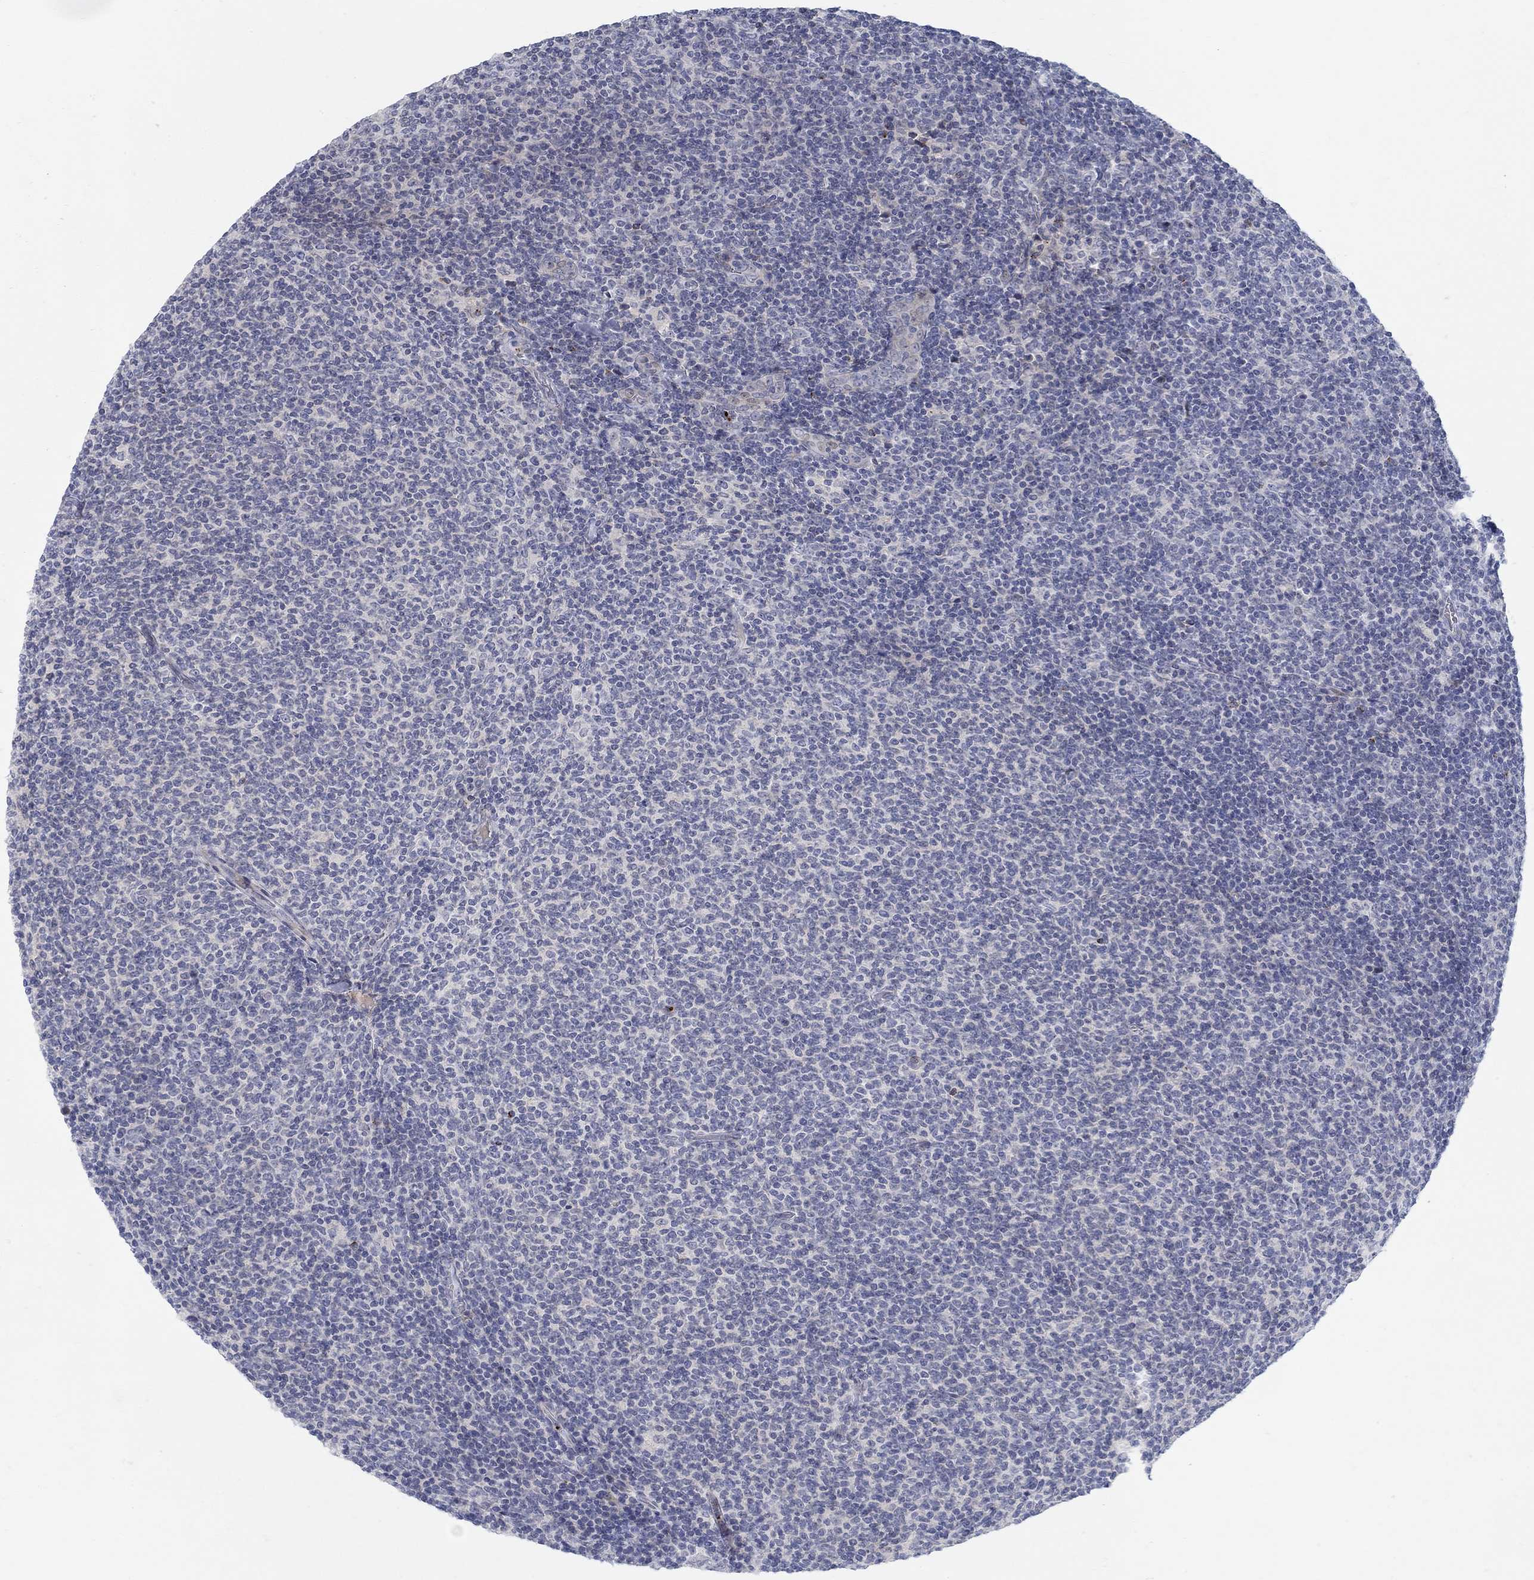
{"staining": {"intensity": "negative", "quantity": "none", "location": "none"}, "tissue": "lymphoma", "cell_type": "Tumor cells", "image_type": "cancer", "snomed": [{"axis": "morphology", "description": "Malignant lymphoma, non-Hodgkin's type, Low grade"}, {"axis": "topography", "description": "Lymph node"}], "caption": "DAB (3,3'-diaminobenzidine) immunohistochemical staining of lymphoma displays no significant expression in tumor cells. The staining was performed using DAB to visualize the protein expression in brown, while the nuclei were stained in blue with hematoxylin (Magnification: 20x).", "gene": "ANO7", "patient": {"sex": "male", "age": 52}}